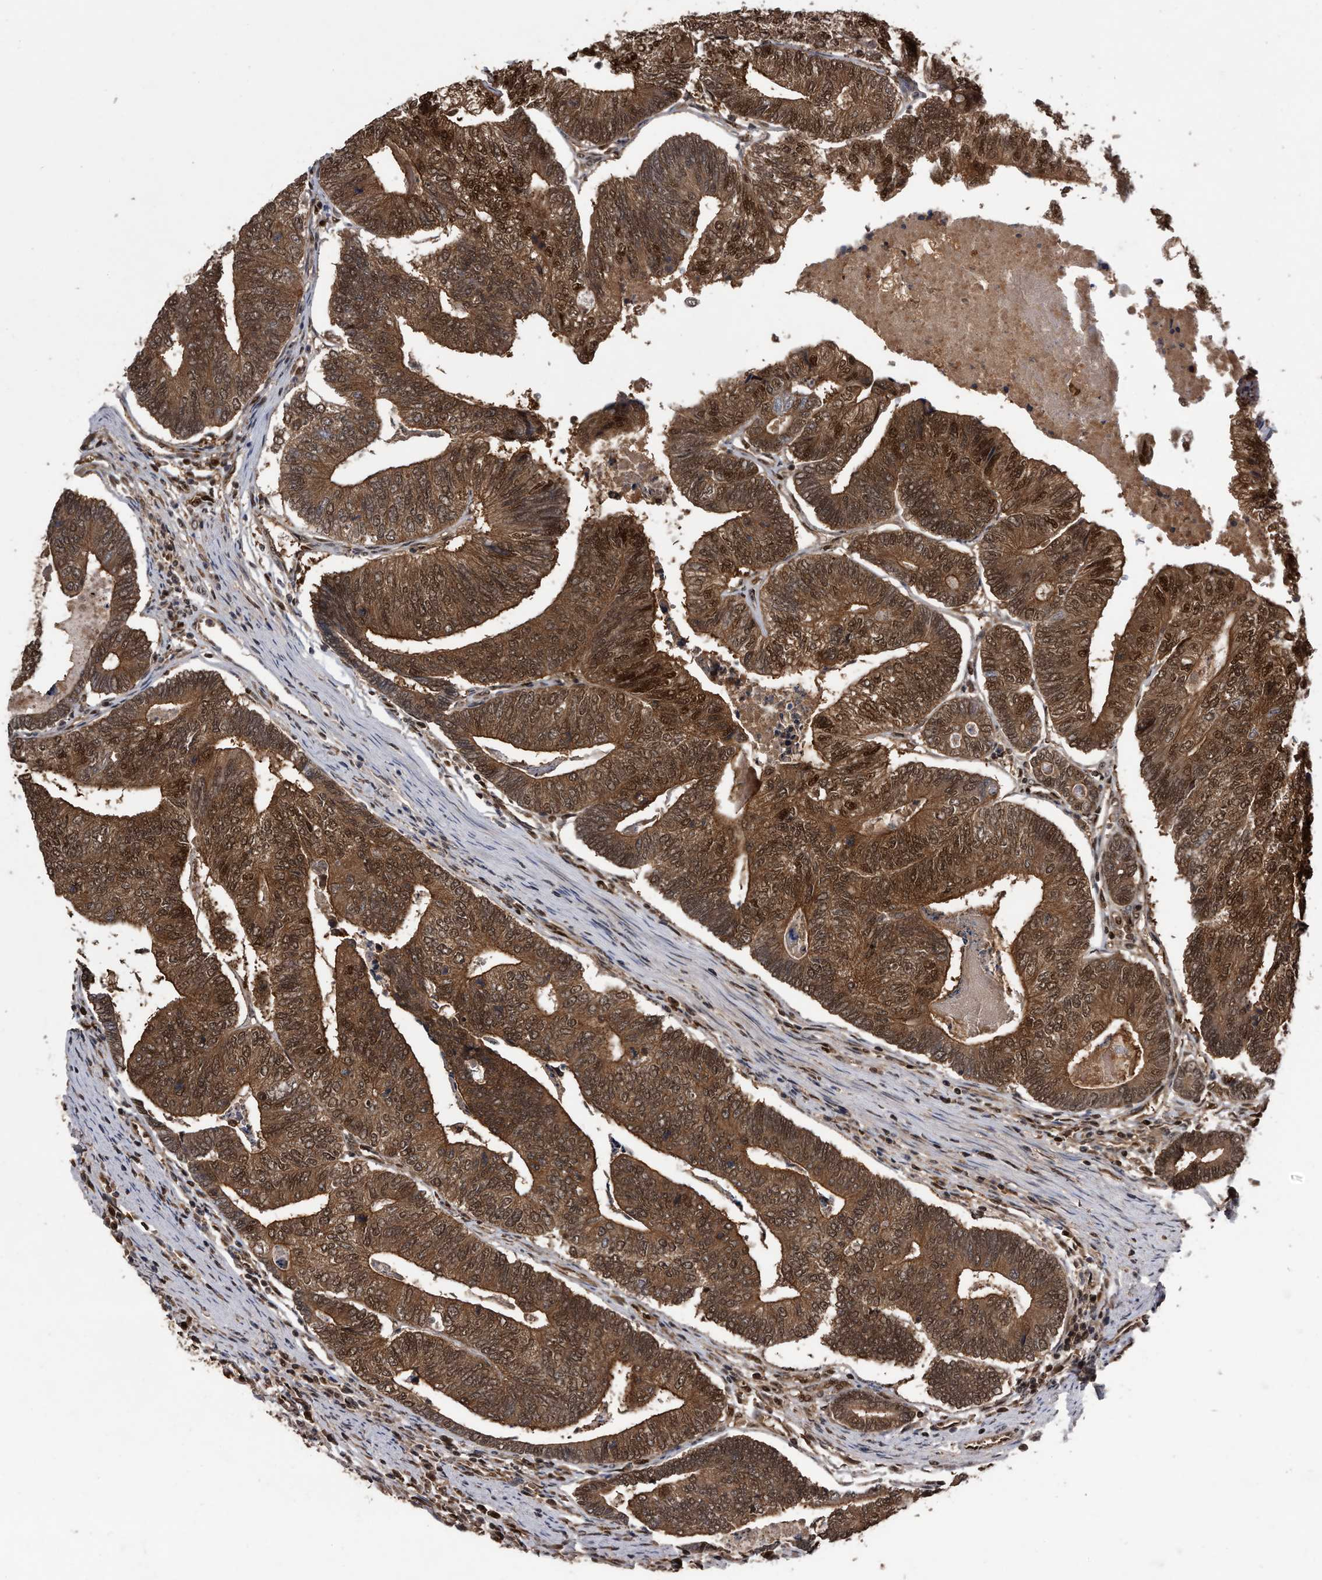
{"staining": {"intensity": "strong", "quantity": ">75%", "location": "cytoplasmic/membranous,nuclear"}, "tissue": "colorectal cancer", "cell_type": "Tumor cells", "image_type": "cancer", "snomed": [{"axis": "morphology", "description": "Adenocarcinoma, NOS"}, {"axis": "topography", "description": "Colon"}], "caption": "Immunohistochemistry of human colorectal adenocarcinoma exhibits high levels of strong cytoplasmic/membranous and nuclear staining in approximately >75% of tumor cells. (DAB IHC, brown staining for protein, blue staining for nuclei).", "gene": "RAD23B", "patient": {"sex": "female", "age": 67}}